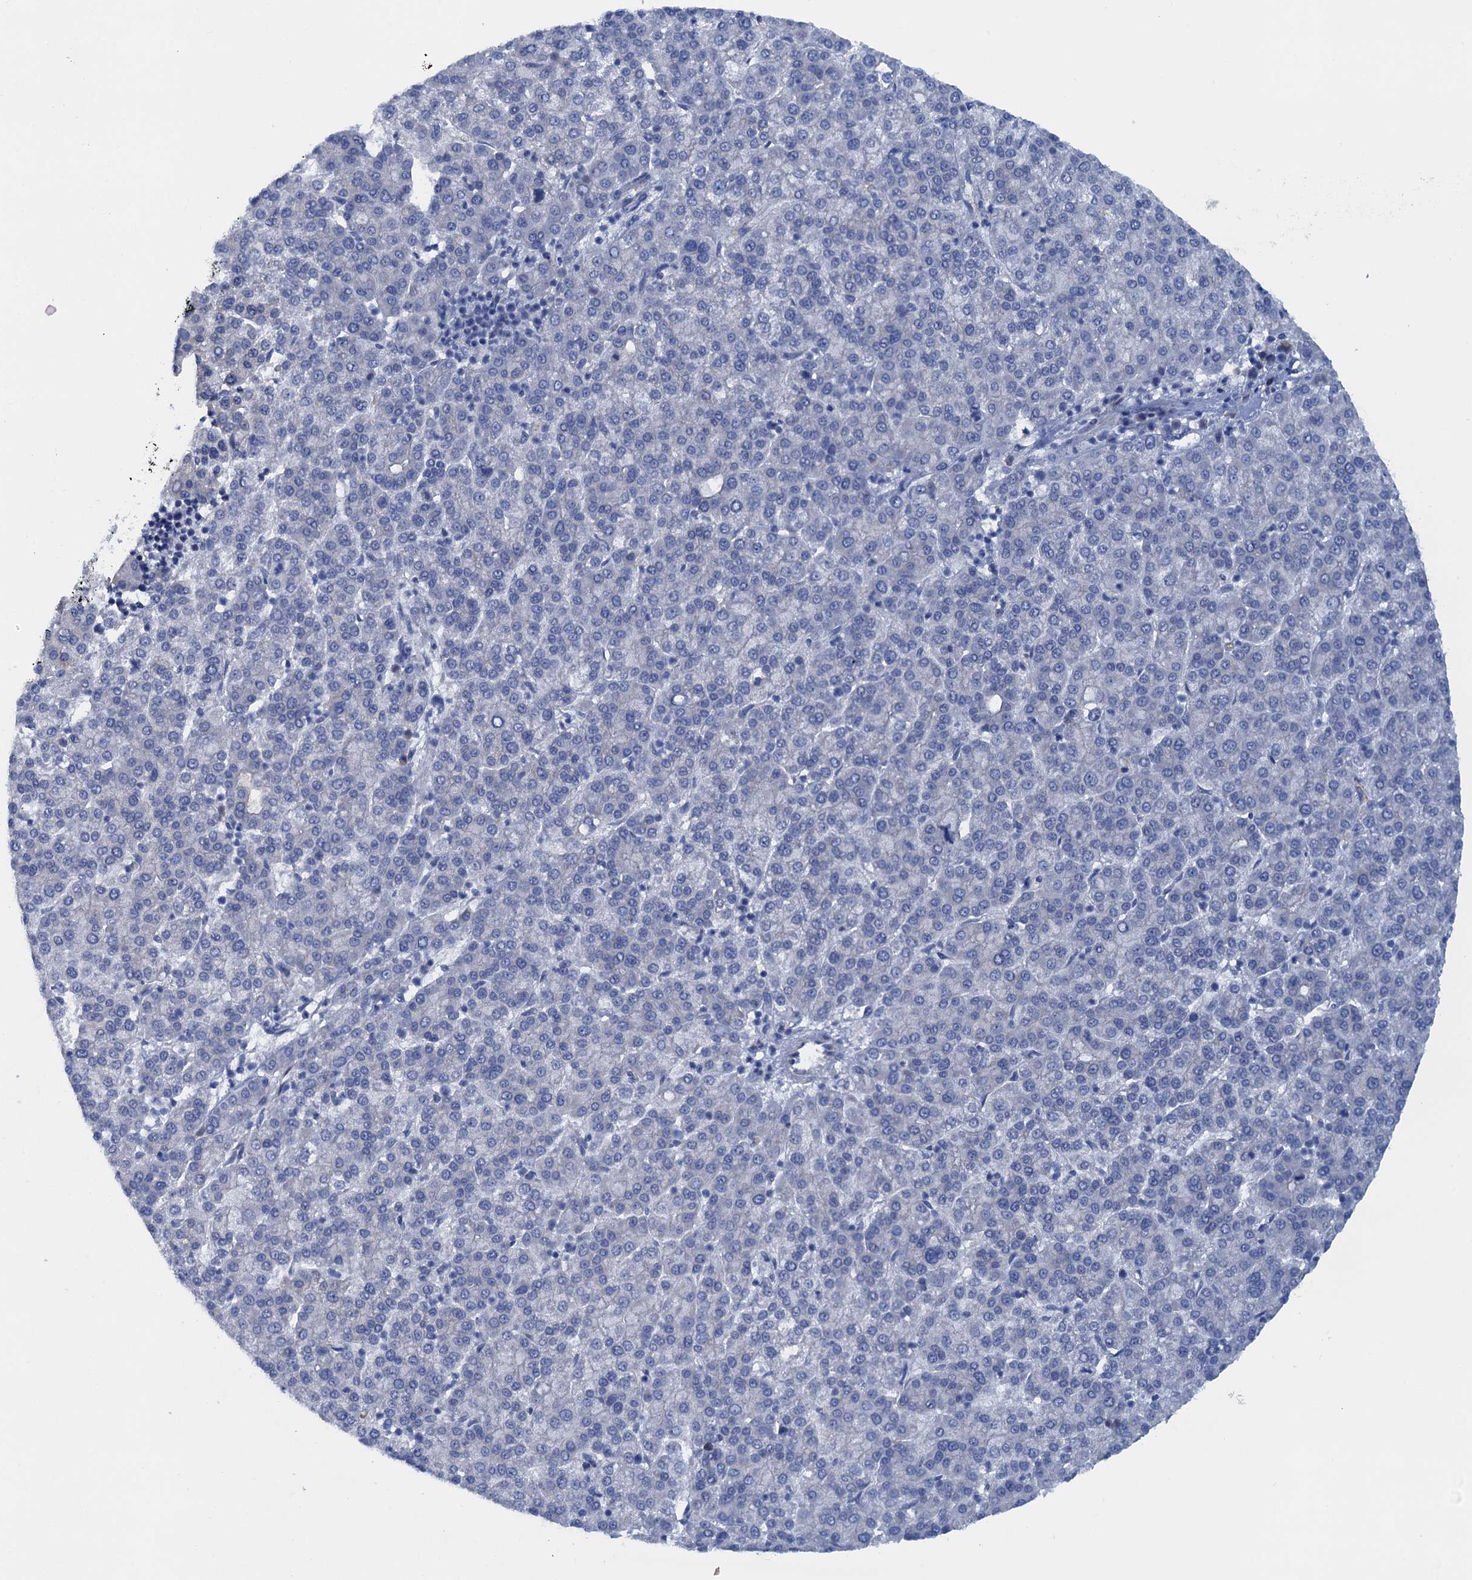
{"staining": {"intensity": "negative", "quantity": "none", "location": "none"}, "tissue": "liver cancer", "cell_type": "Tumor cells", "image_type": "cancer", "snomed": [{"axis": "morphology", "description": "Carcinoma, Hepatocellular, NOS"}, {"axis": "topography", "description": "Liver"}], "caption": "Immunohistochemistry (IHC) photomicrograph of human liver cancer (hepatocellular carcinoma) stained for a protein (brown), which reveals no expression in tumor cells.", "gene": "MYADML2", "patient": {"sex": "female", "age": 58}}